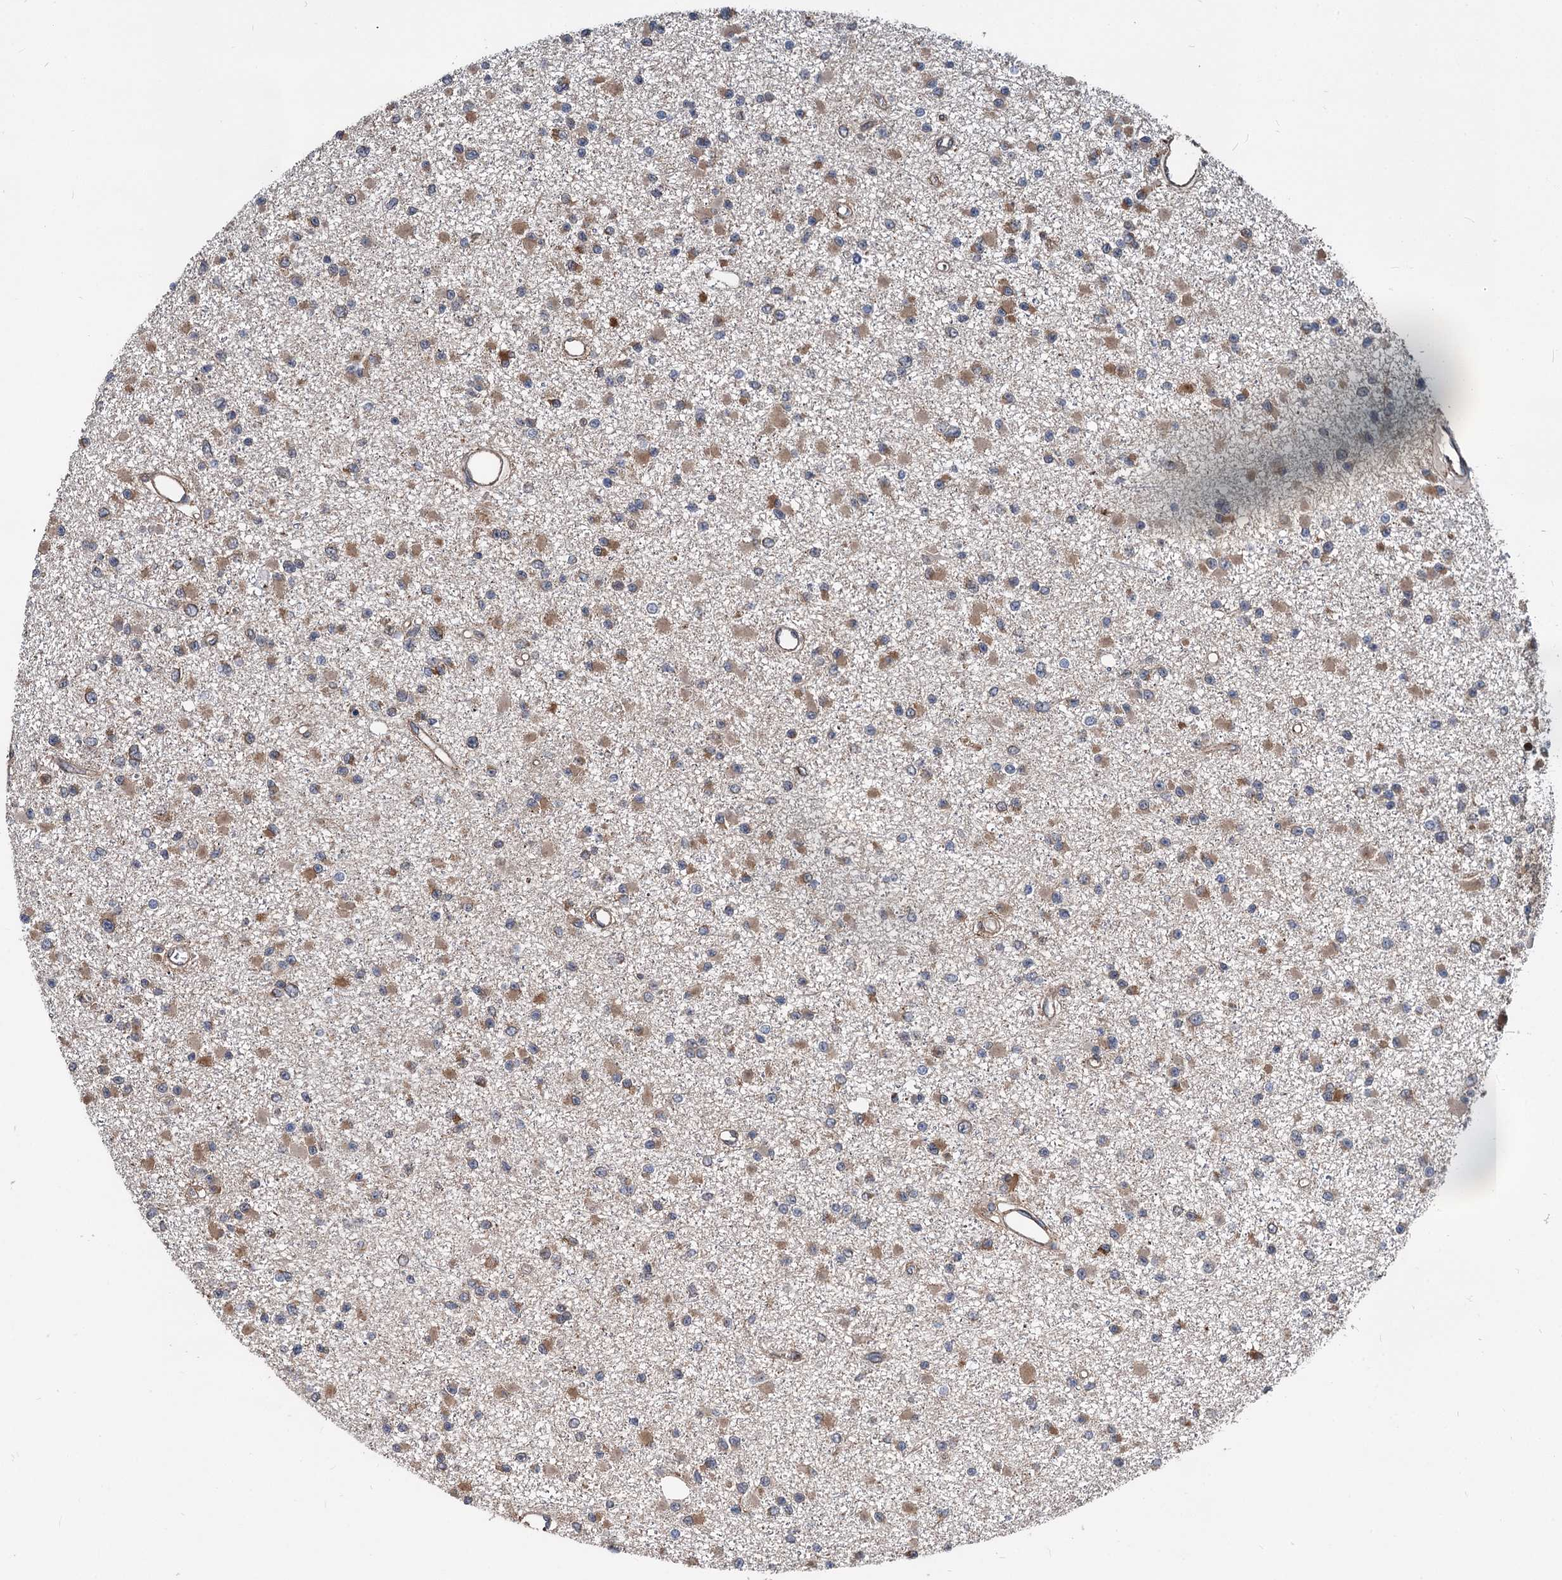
{"staining": {"intensity": "moderate", "quantity": ">75%", "location": "cytoplasmic/membranous"}, "tissue": "glioma", "cell_type": "Tumor cells", "image_type": "cancer", "snomed": [{"axis": "morphology", "description": "Glioma, malignant, Low grade"}, {"axis": "topography", "description": "Brain"}], "caption": "The image exhibits staining of malignant glioma (low-grade), revealing moderate cytoplasmic/membranous protein staining (brown color) within tumor cells. Immunohistochemistry (ihc) stains the protein in brown and the nuclei are stained blue.", "gene": "STIM1", "patient": {"sex": "female", "age": 22}}